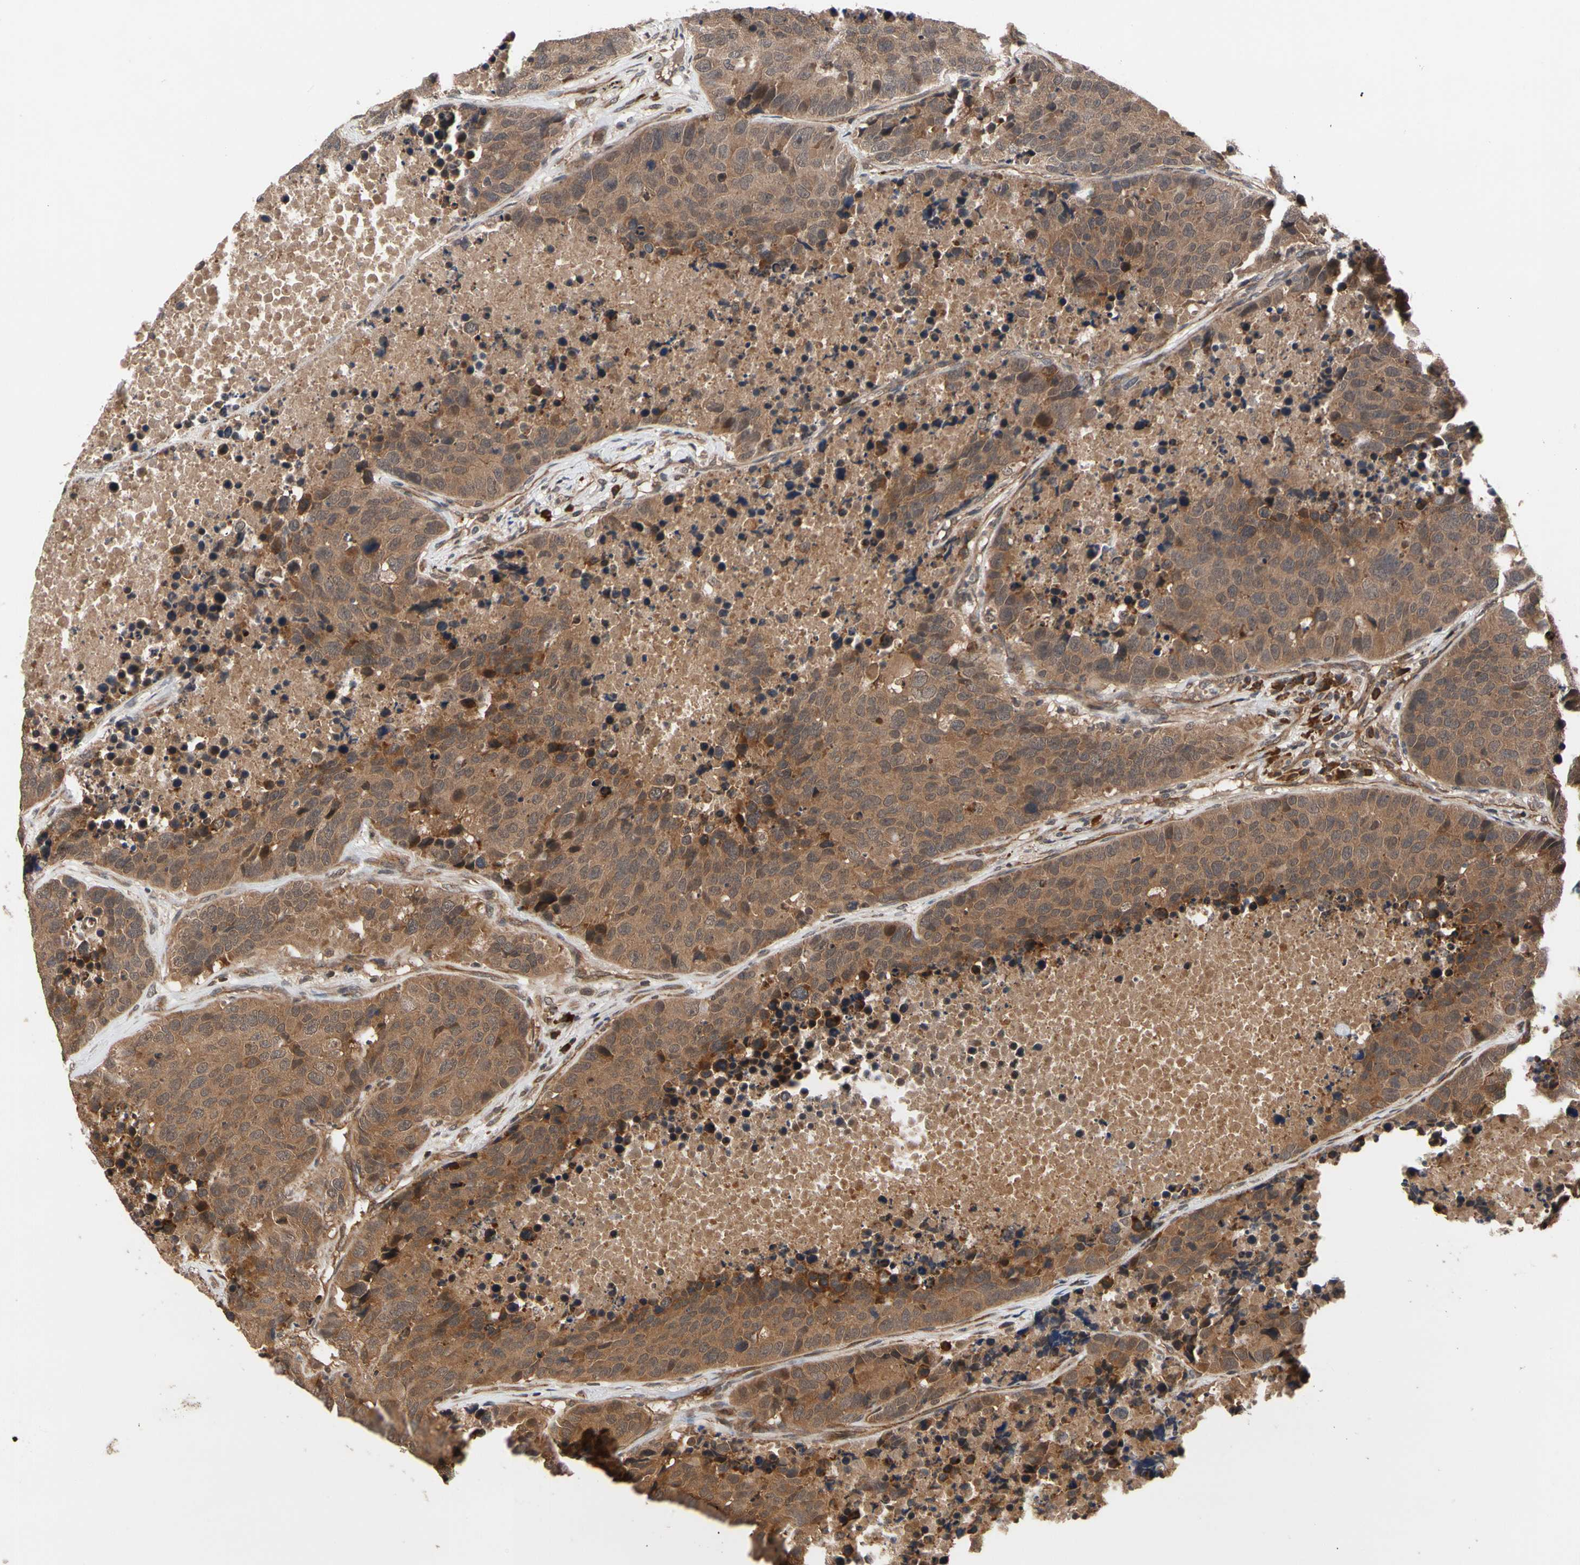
{"staining": {"intensity": "moderate", "quantity": ">75%", "location": "cytoplasmic/membranous"}, "tissue": "carcinoid", "cell_type": "Tumor cells", "image_type": "cancer", "snomed": [{"axis": "morphology", "description": "Carcinoid, malignant, NOS"}, {"axis": "topography", "description": "Lung"}], "caption": "The immunohistochemical stain shows moderate cytoplasmic/membranous staining in tumor cells of carcinoid (malignant) tissue.", "gene": "CYTIP", "patient": {"sex": "male", "age": 60}}